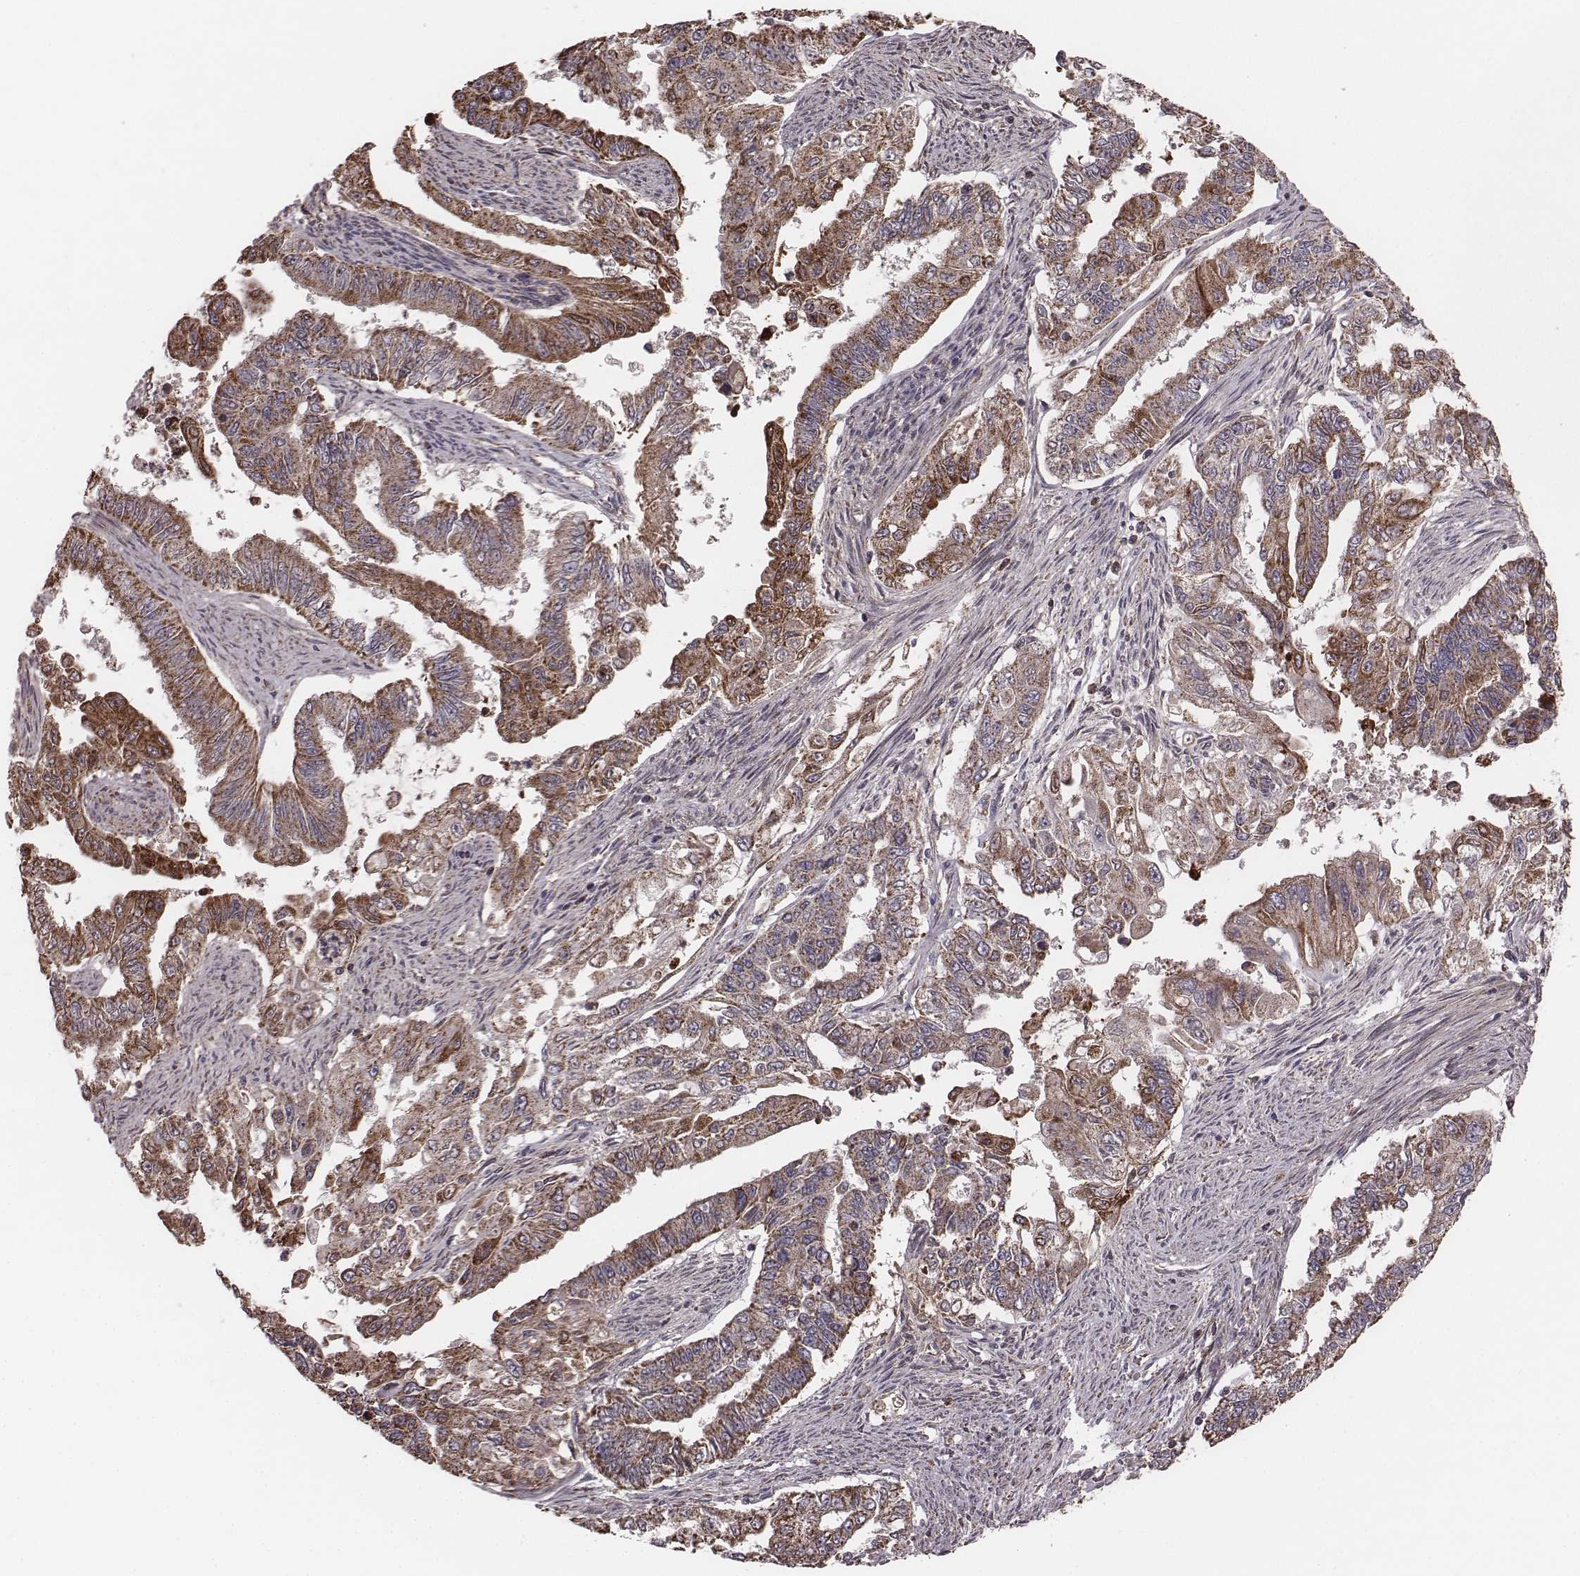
{"staining": {"intensity": "strong", "quantity": ">75%", "location": "cytoplasmic/membranous"}, "tissue": "endometrial cancer", "cell_type": "Tumor cells", "image_type": "cancer", "snomed": [{"axis": "morphology", "description": "Adenocarcinoma, NOS"}, {"axis": "topography", "description": "Uterus"}], "caption": "This photomicrograph exhibits IHC staining of endometrial adenocarcinoma, with high strong cytoplasmic/membranous expression in about >75% of tumor cells.", "gene": "PDCD2L", "patient": {"sex": "female", "age": 59}}